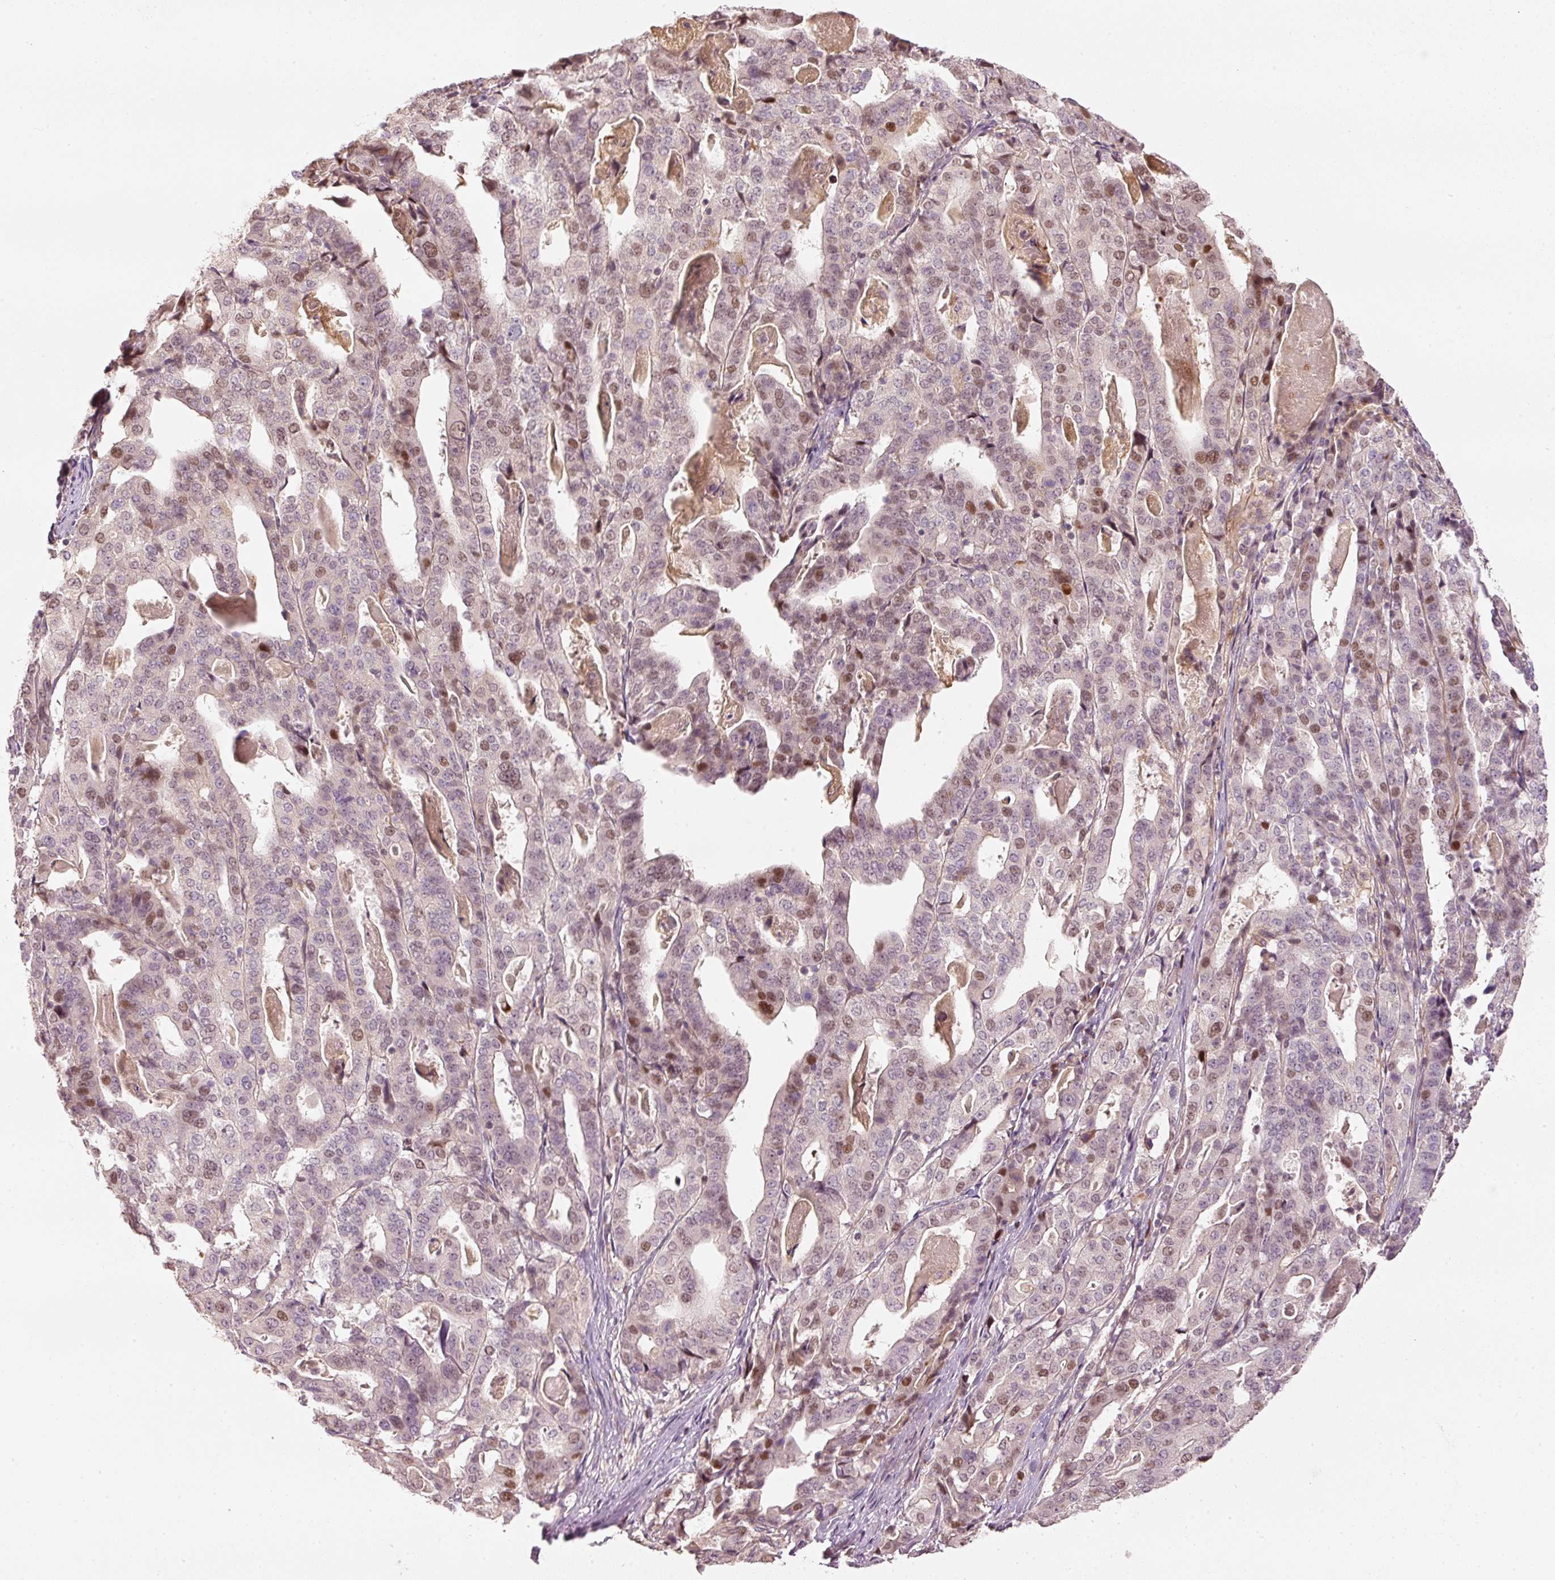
{"staining": {"intensity": "moderate", "quantity": "<25%", "location": "nuclear"}, "tissue": "stomach cancer", "cell_type": "Tumor cells", "image_type": "cancer", "snomed": [{"axis": "morphology", "description": "Adenocarcinoma, NOS"}, {"axis": "topography", "description": "Stomach"}], "caption": "Protein positivity by IHC exhibits moderate nuclear staining in approximately <25% of tumor cells in stomach cancer (adenocarcinoma).", "gene": "TREX2", "patient": {"sex": "male", "age": 48}}